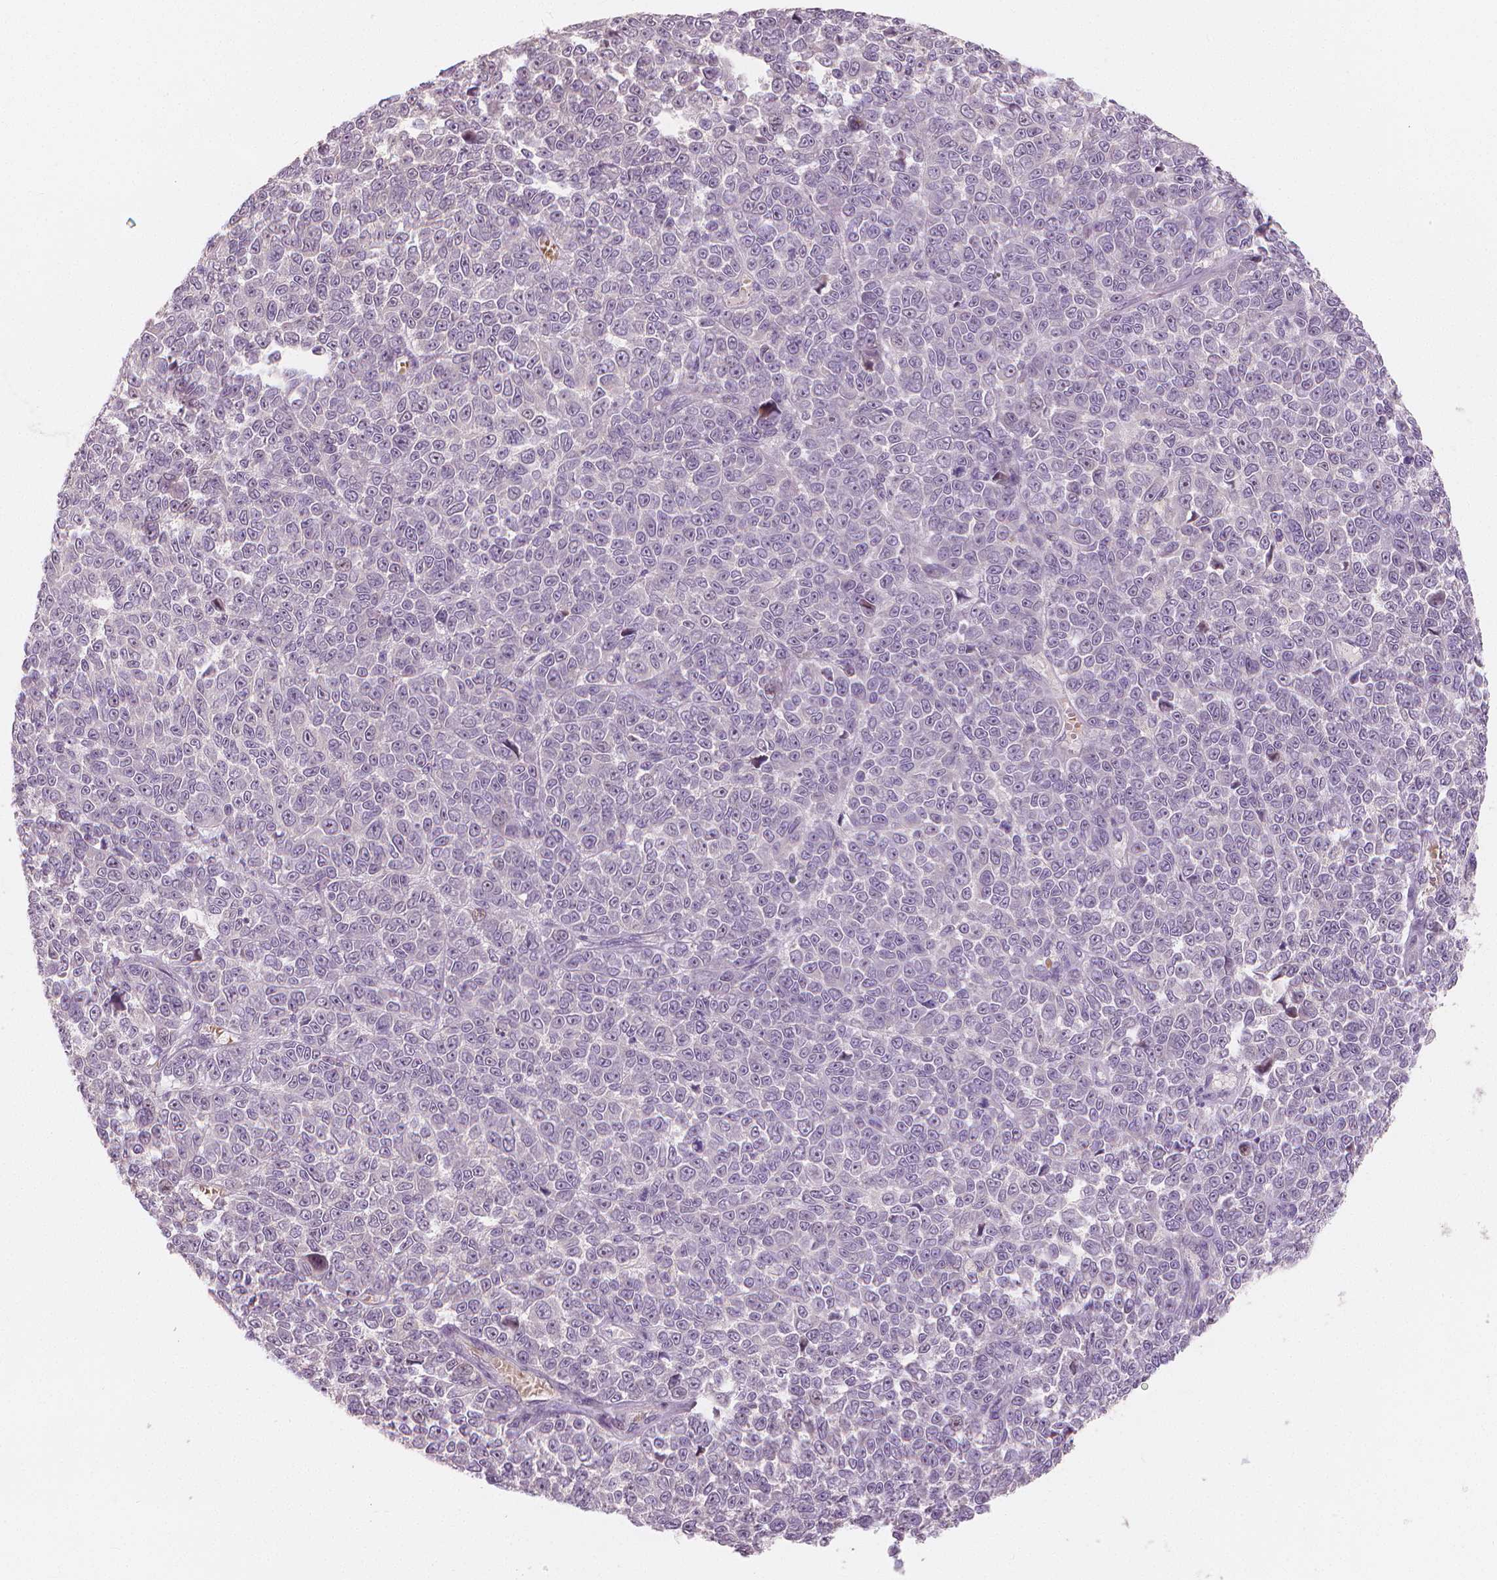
{"staining": {"intensity": "negative", "quantity": "none", "location": "none"}, "tissue": "melanoma", "cell_type": "Tumor cells", "image_type": "cancer", "snomed": [{"axis": "morphology", "description": "Malignant melanoma, NOS"}, {"axis": "topography", "description": "Skin"}], "caption": "Tumor cells show no significant protein expression in malignant melanoma.", "gene": "RNASE7", "patient": {"sex": "female", "age": 95}}